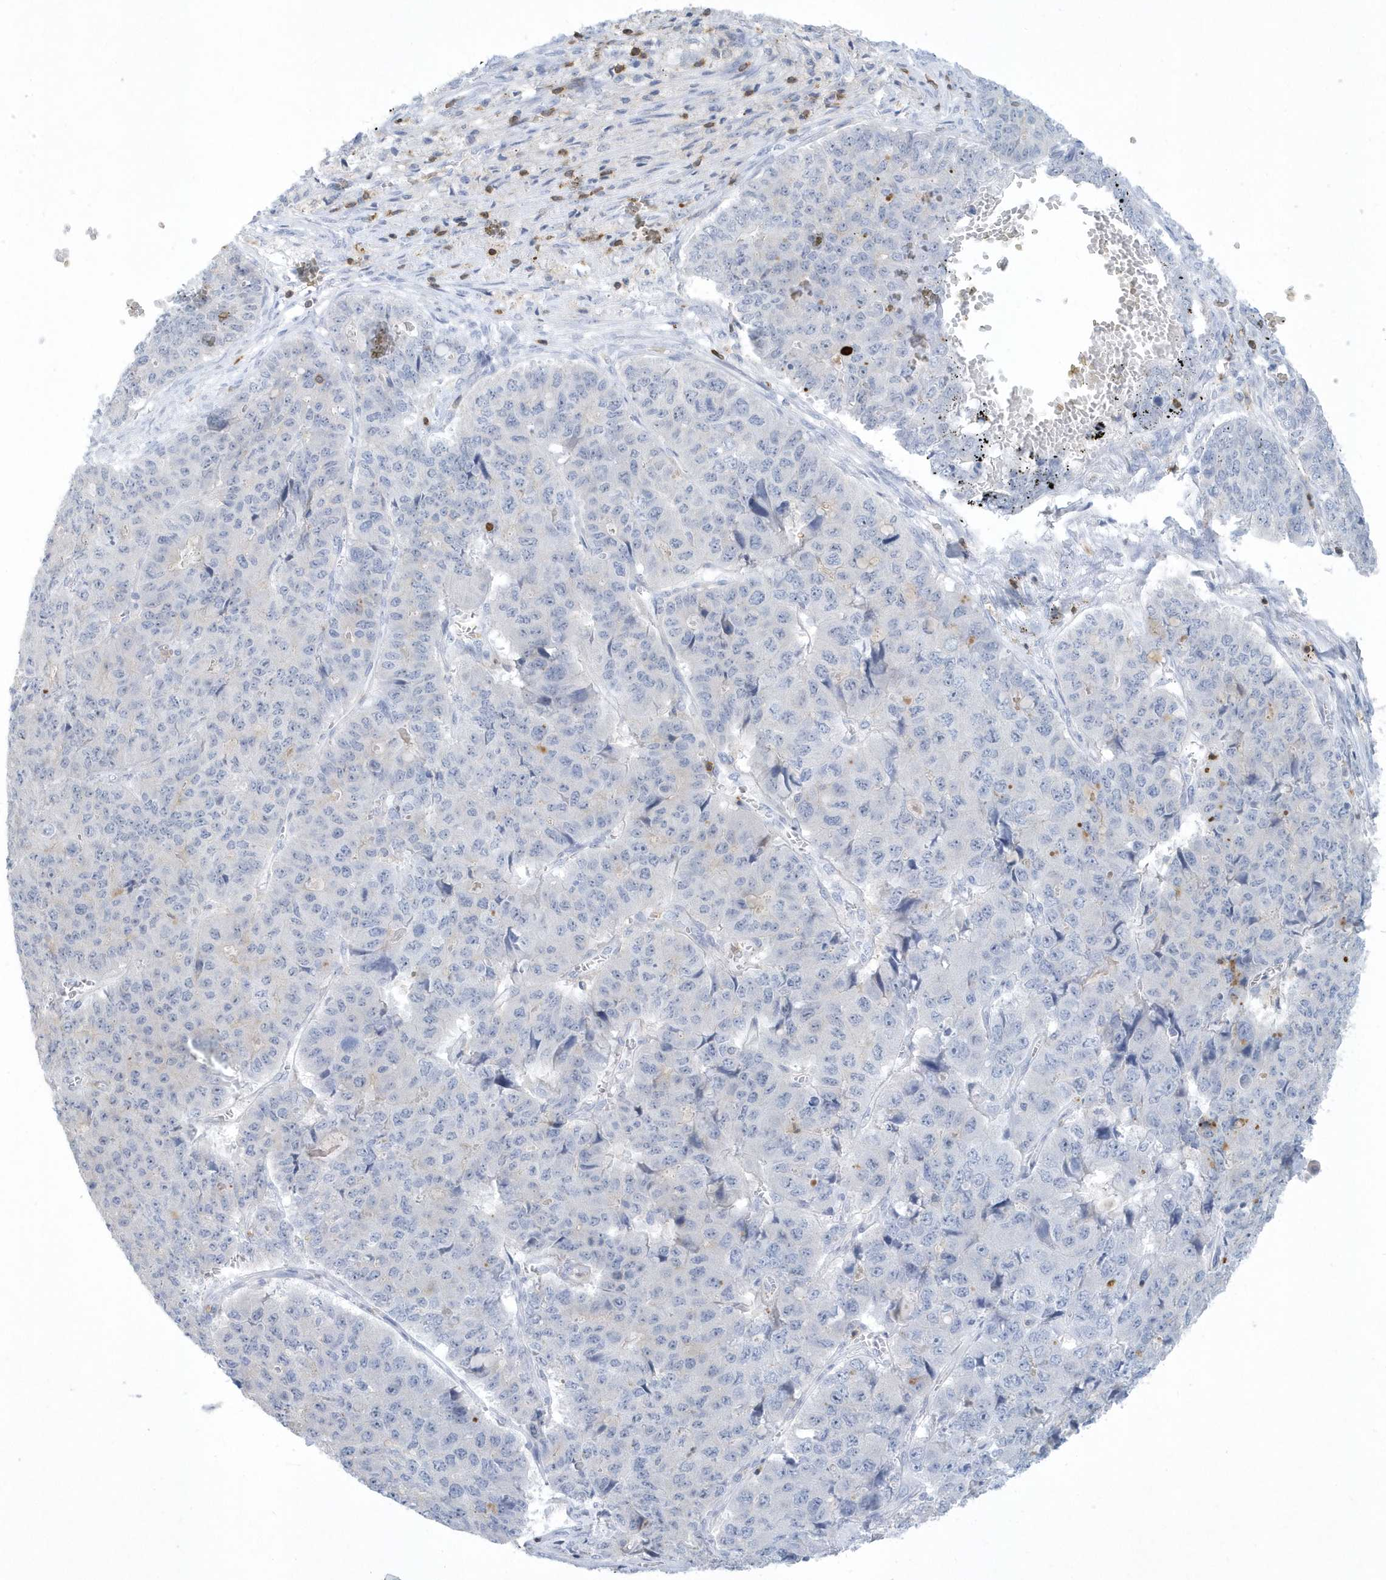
{"staining": {"intensity": "negative", "quantity": "none", "location": "none"}, "tissue": "pancreatic cancer", "cell_type": "Tumor cells", "image_type": "cancer", "snomed": [{"axis": "morphology", "description": "Adenocarcinoma, NOS"}, {"axis": "topography", "description": "Pancreas"}], "caption": "Immunohistochemistry (IHC) histopathology image of pancreatic cancer (adenocarcinoma) stained for a protein (brown), which reveals no positivity in tumor cells.", "gene": "PSD4", "patient": {"sex": "male", "age": 50}}